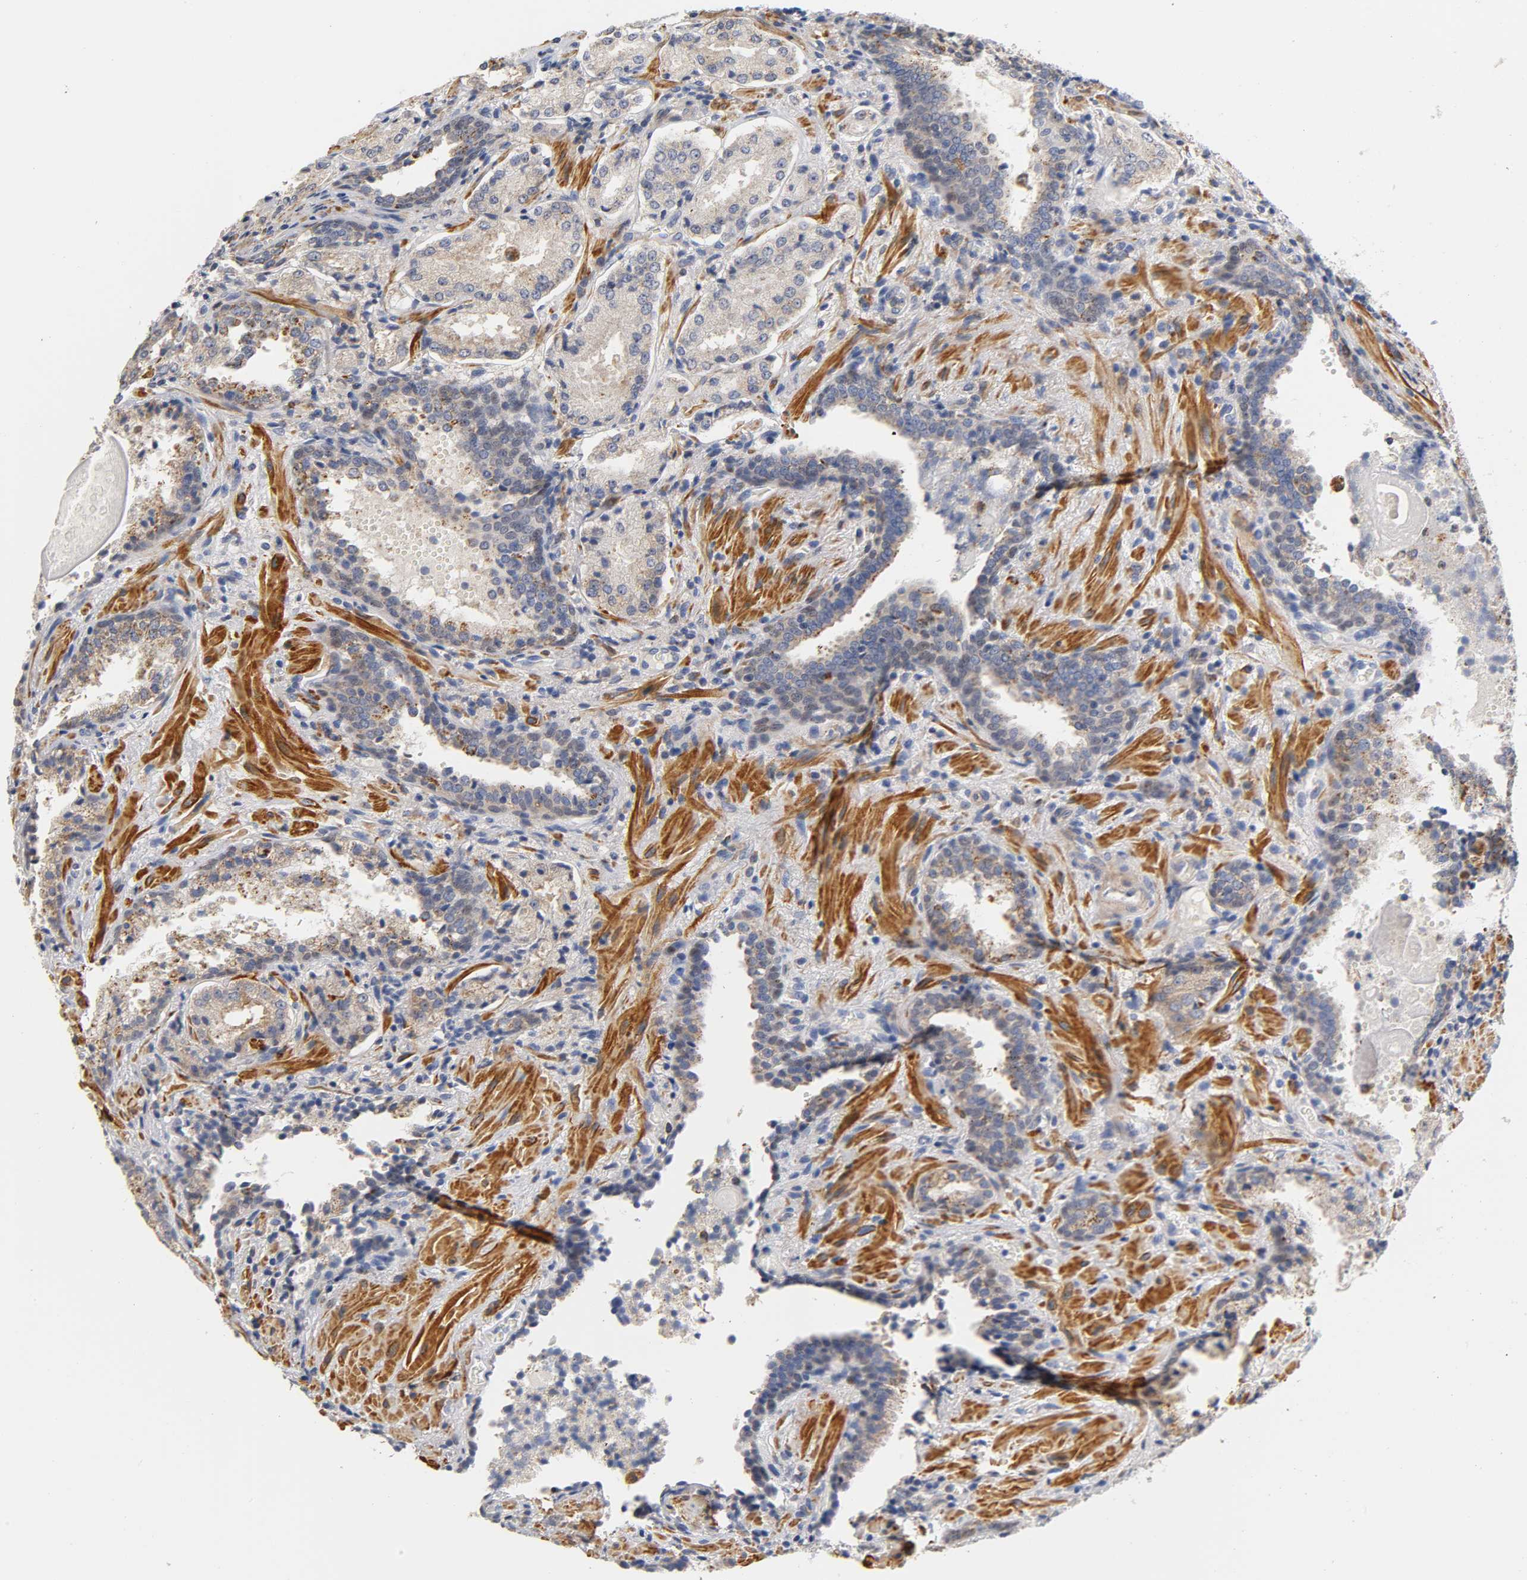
{"staining": {"intensity": "weak", "quantity": "25%-75%", "location": "cytoplasmic/membranous"}, "tissue": "prostate cancer", "cell_type": "Tumor cells", "image_type": "cancer", "snomed": [{"axis": "morphology", "description": "Adenocarcinoma, High grade"}, {"axis": "topography", "description": "Prostate"}], "caption": "Prostate cancer (adenocarcinoma (high-grade)) tissue shows weak cytoplasmic/membranous expression in about 25%-75% of tumor cells, visualized by immunohistochemistry.", "gene": "SEMA5A", "patient": {"sex": "male", "age": 58}}